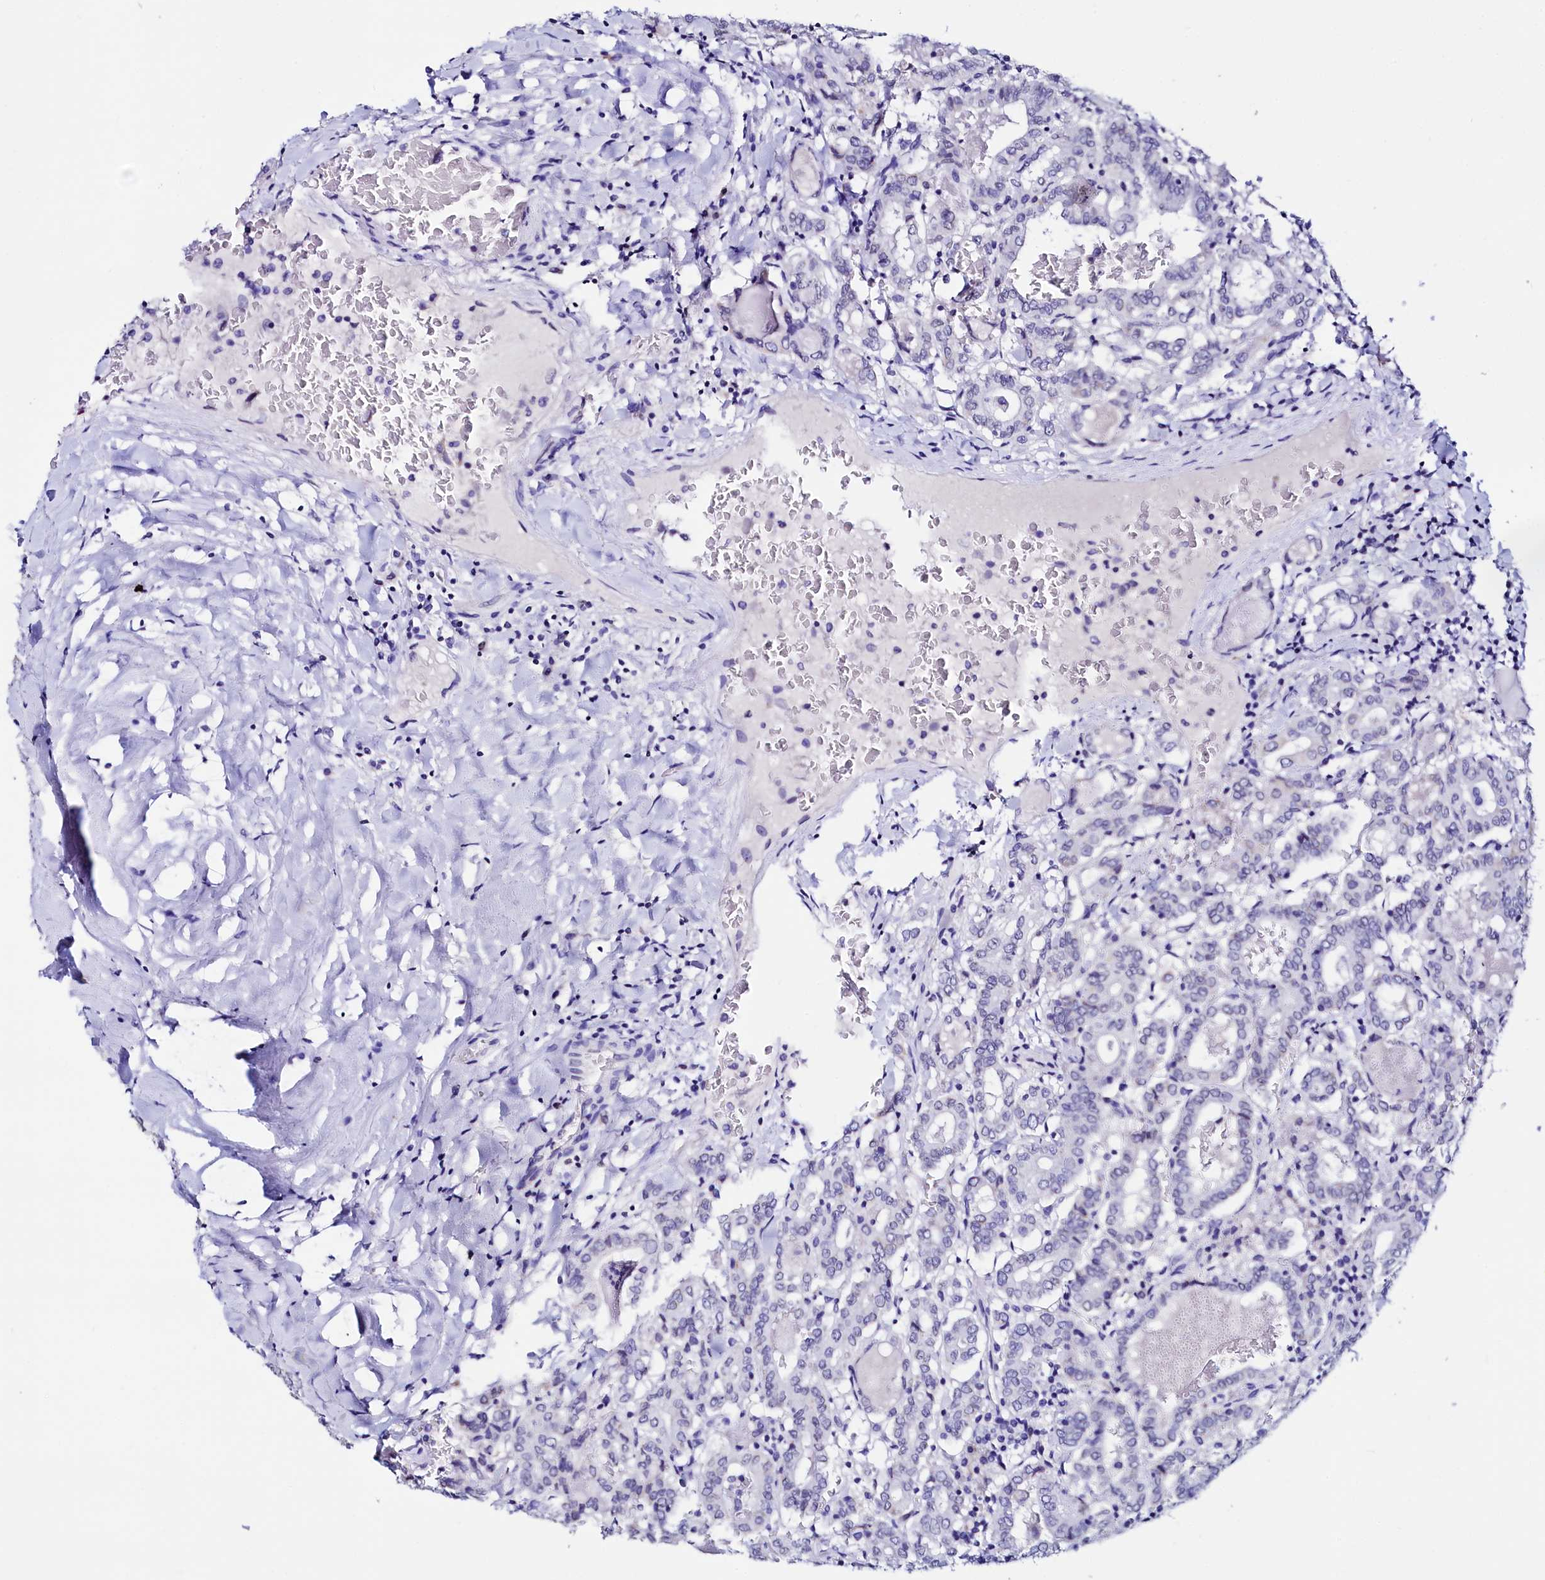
{"staining": {"intensity": "negative", "quantity": "none", "location": "none"}, "tissue": "thyroid cancer", "cell_type": "Tumor cells", "image_type": "cancer", "snomed": [{"axis": "morphology", "description": "Papillary adenocarcinoma, NOS"}, {"axis": "topography", "description": "Thyroid gland"}], "caption": "The micrograph displays no significant expression in tumor cells of thyroid cancer.", "gene": "HAND1", "patient": {"sex": "female", "age": 72}}